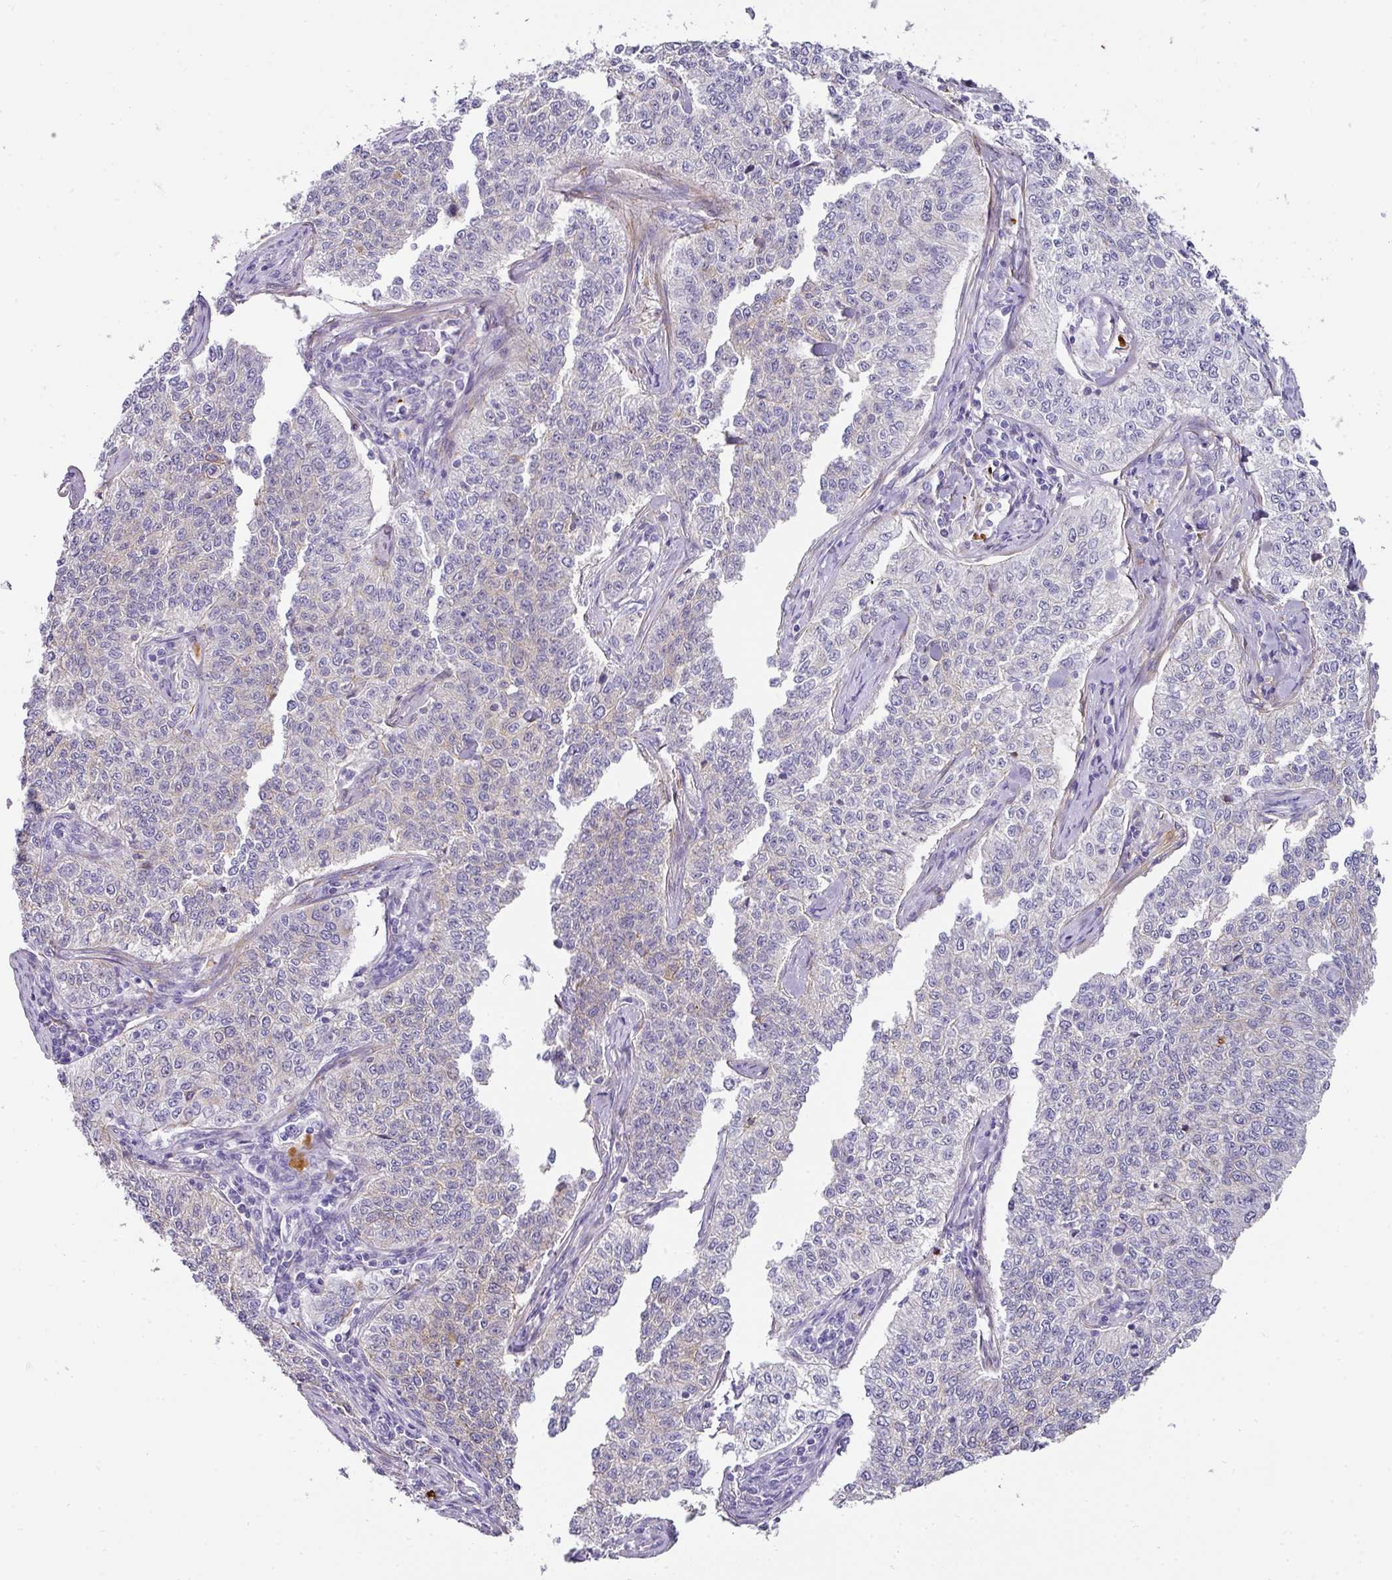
{"staining": {"intensity": "weak", "quantity": "<25%", "location": "cytoplasmic/membranous"}, "tissue": "cervical cancer", "cell_type": "Tumor cells", "image_type": "cancer", "snomed": [{"axis": "morphology", "description": "Squamous cell carcinoma, NOS"}, {"axis": "topography", "description": "Cervix"}], "caption": "Immunohistochemistry (IHC) histopathology image of cervical cancer stained for a protein (brown), which exhibits no expression in tumor cells. The staining was performed using DAB (3,3'-diaminobenzidine) to visualize the protein expression in brown, while the nuclei were stained in blue with hematoxylin (Magnification: 20x).", "gene": "ANKRD29", "patient": {"sex": "female", "age": 35}}